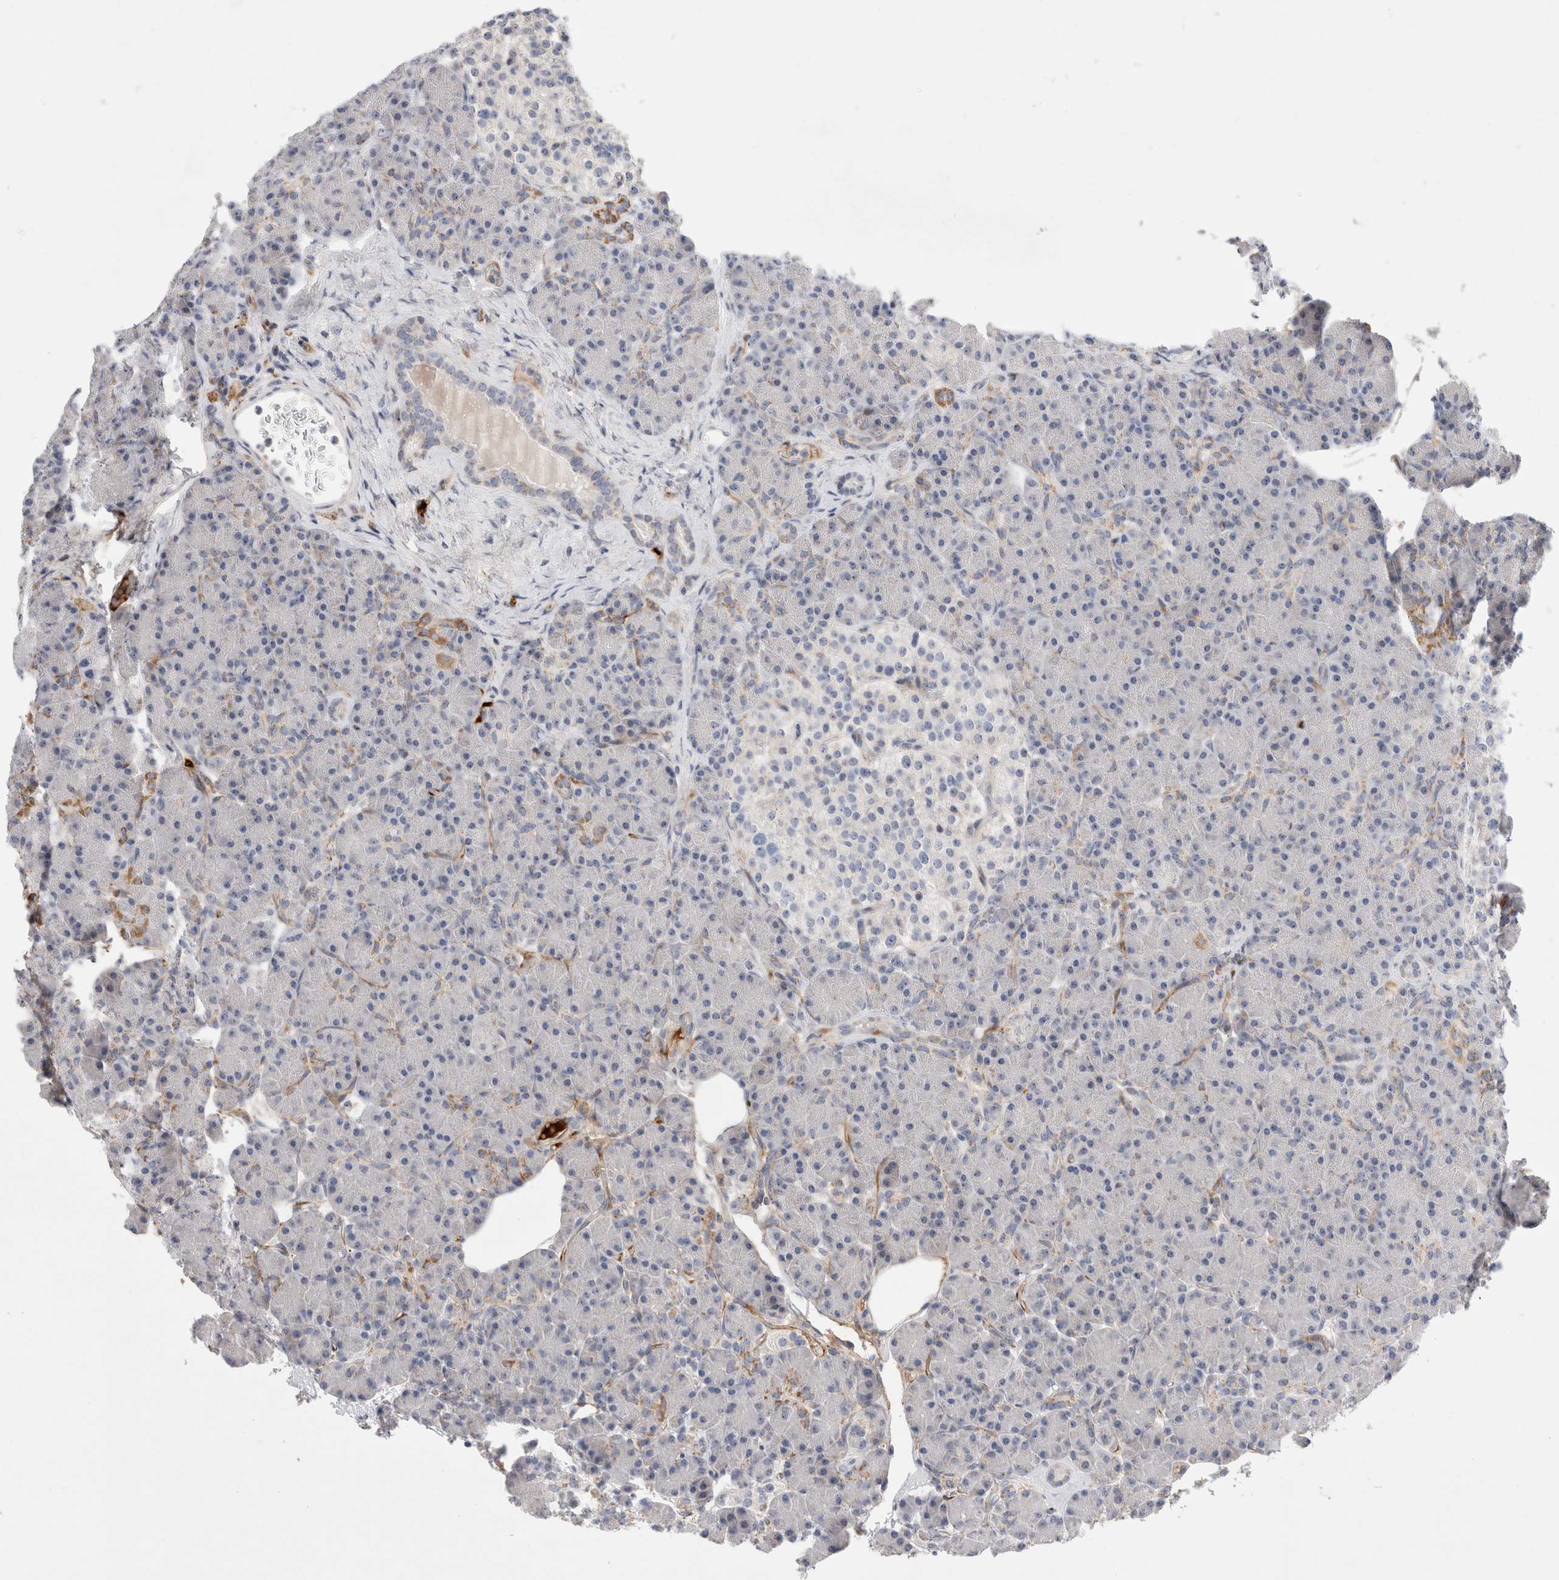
{"staining": {"intensity": "moderate", "quantity": "<25%", "location": "cytoplasmic/membranous"}, "tissue": "pancreas", "cell_type": "Exocrine glandular cells", "image_type": "normal", "snomed": [{"axis": "morphology", "description": "Normal tissue, NOS"}, {"axis": "topography", "description": "Pancreas"}], "caption": "IHC of unremarkable pancreas displays low levels of moderate cytoplasmic/membranous expression in approximately <25% of exocrine glandular cells.", "gene": "ECHDC2", "patient": {"sex": "female", "age": 43}}